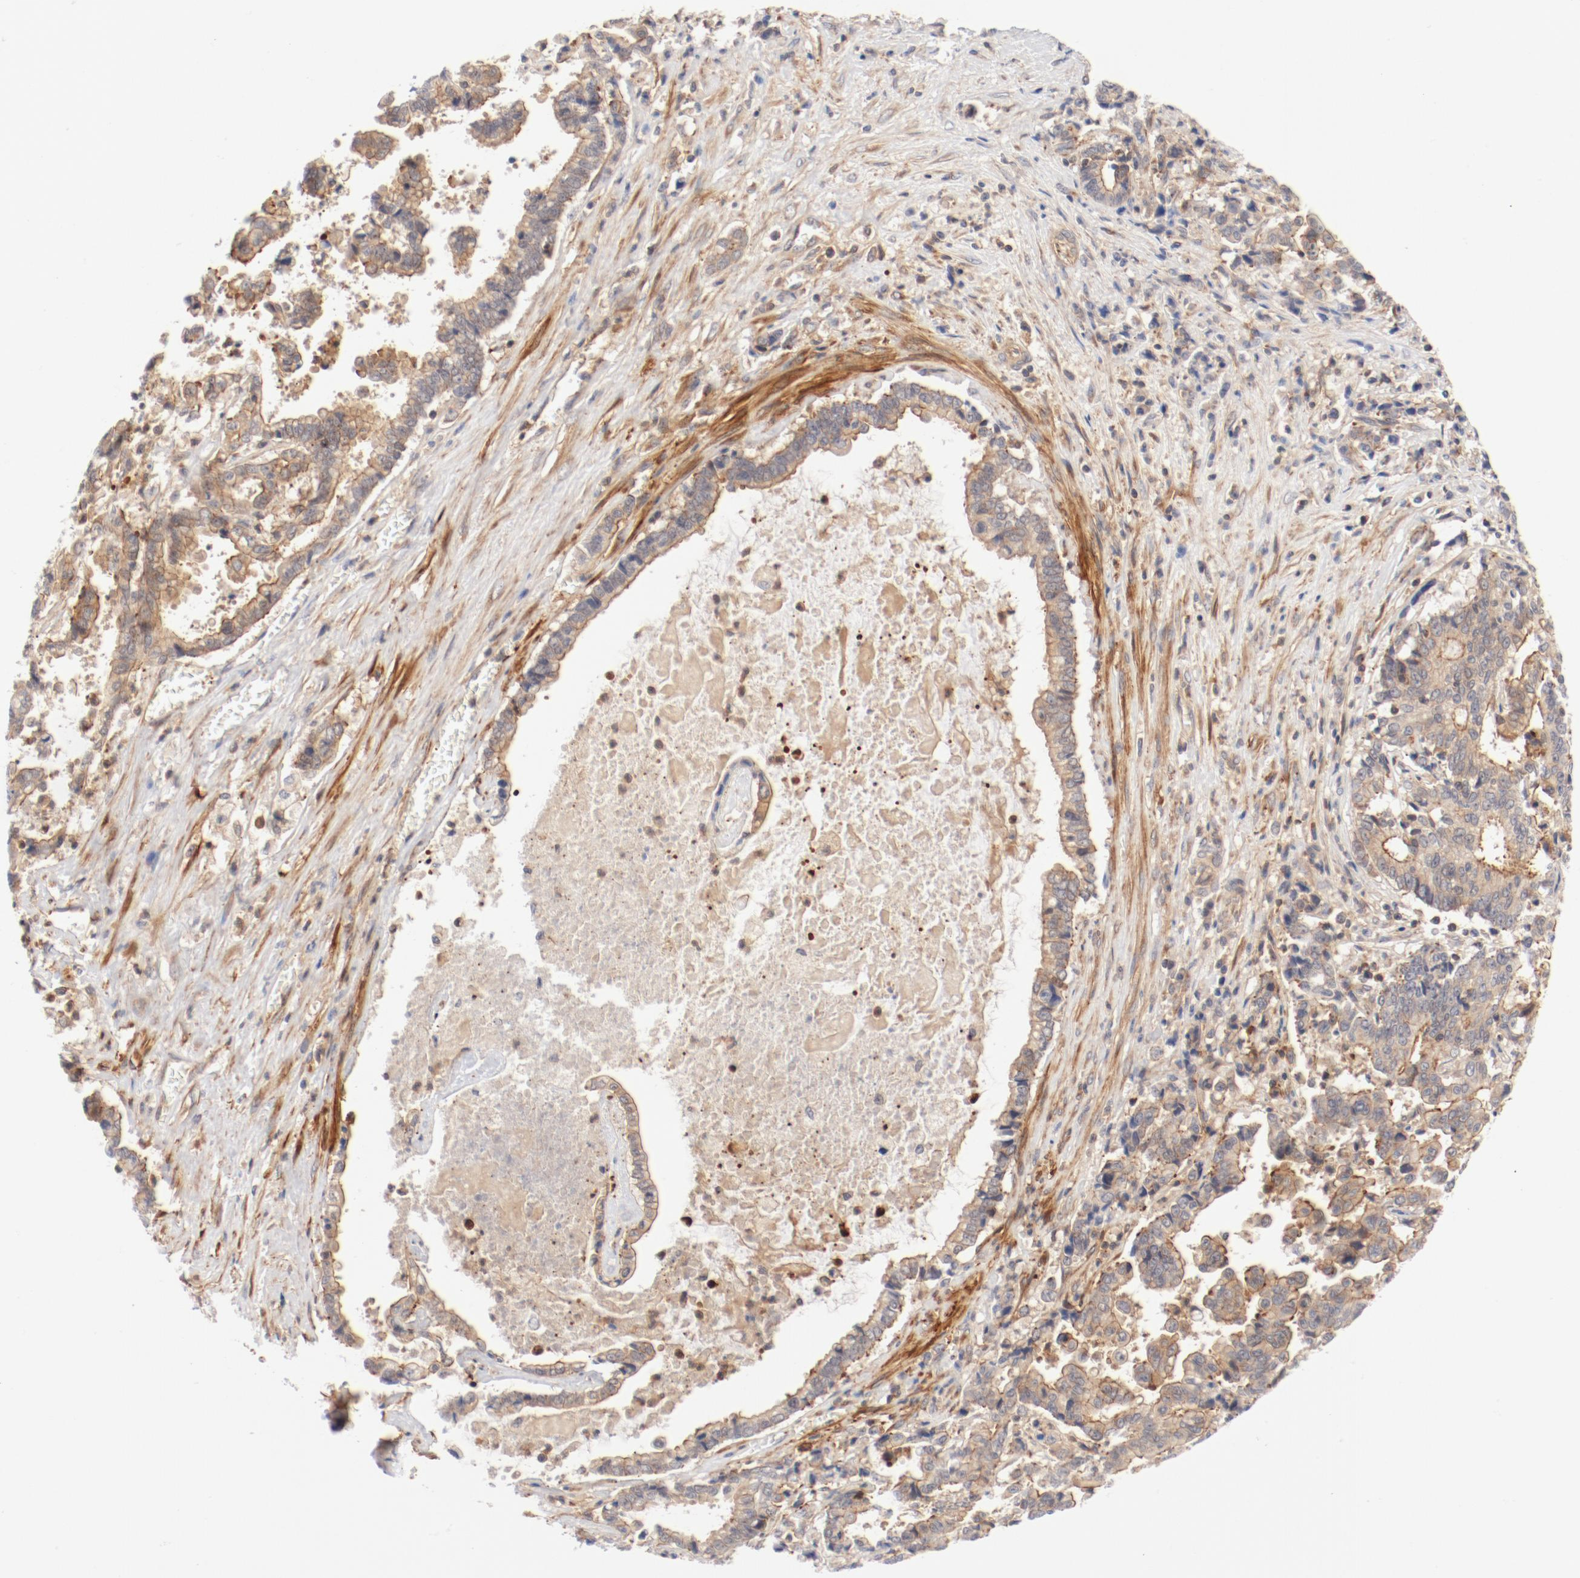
{"staining": {"intensity": "moderate", "quantity": "25%-75%", "location": "cytoplasmic/membranous"}, "tissue": "liver cancer", "cell_type": "Tumor cells", "image_type": "cancer", "snomed": [{"axis": "morphology", "description": "Cholangiocarcinoma"}, {"axis": "topography", "description": "Liver"}], "caption": "This image shows liver cancer stained with IHC to label a protein in brown. The cytoplasmic/membranous of tumor cells show moderate positivity for the protein. Nuclei are counter-stained blue.", "gene": "ZNF267", "patient": {"sex": "male", "age": 57}}